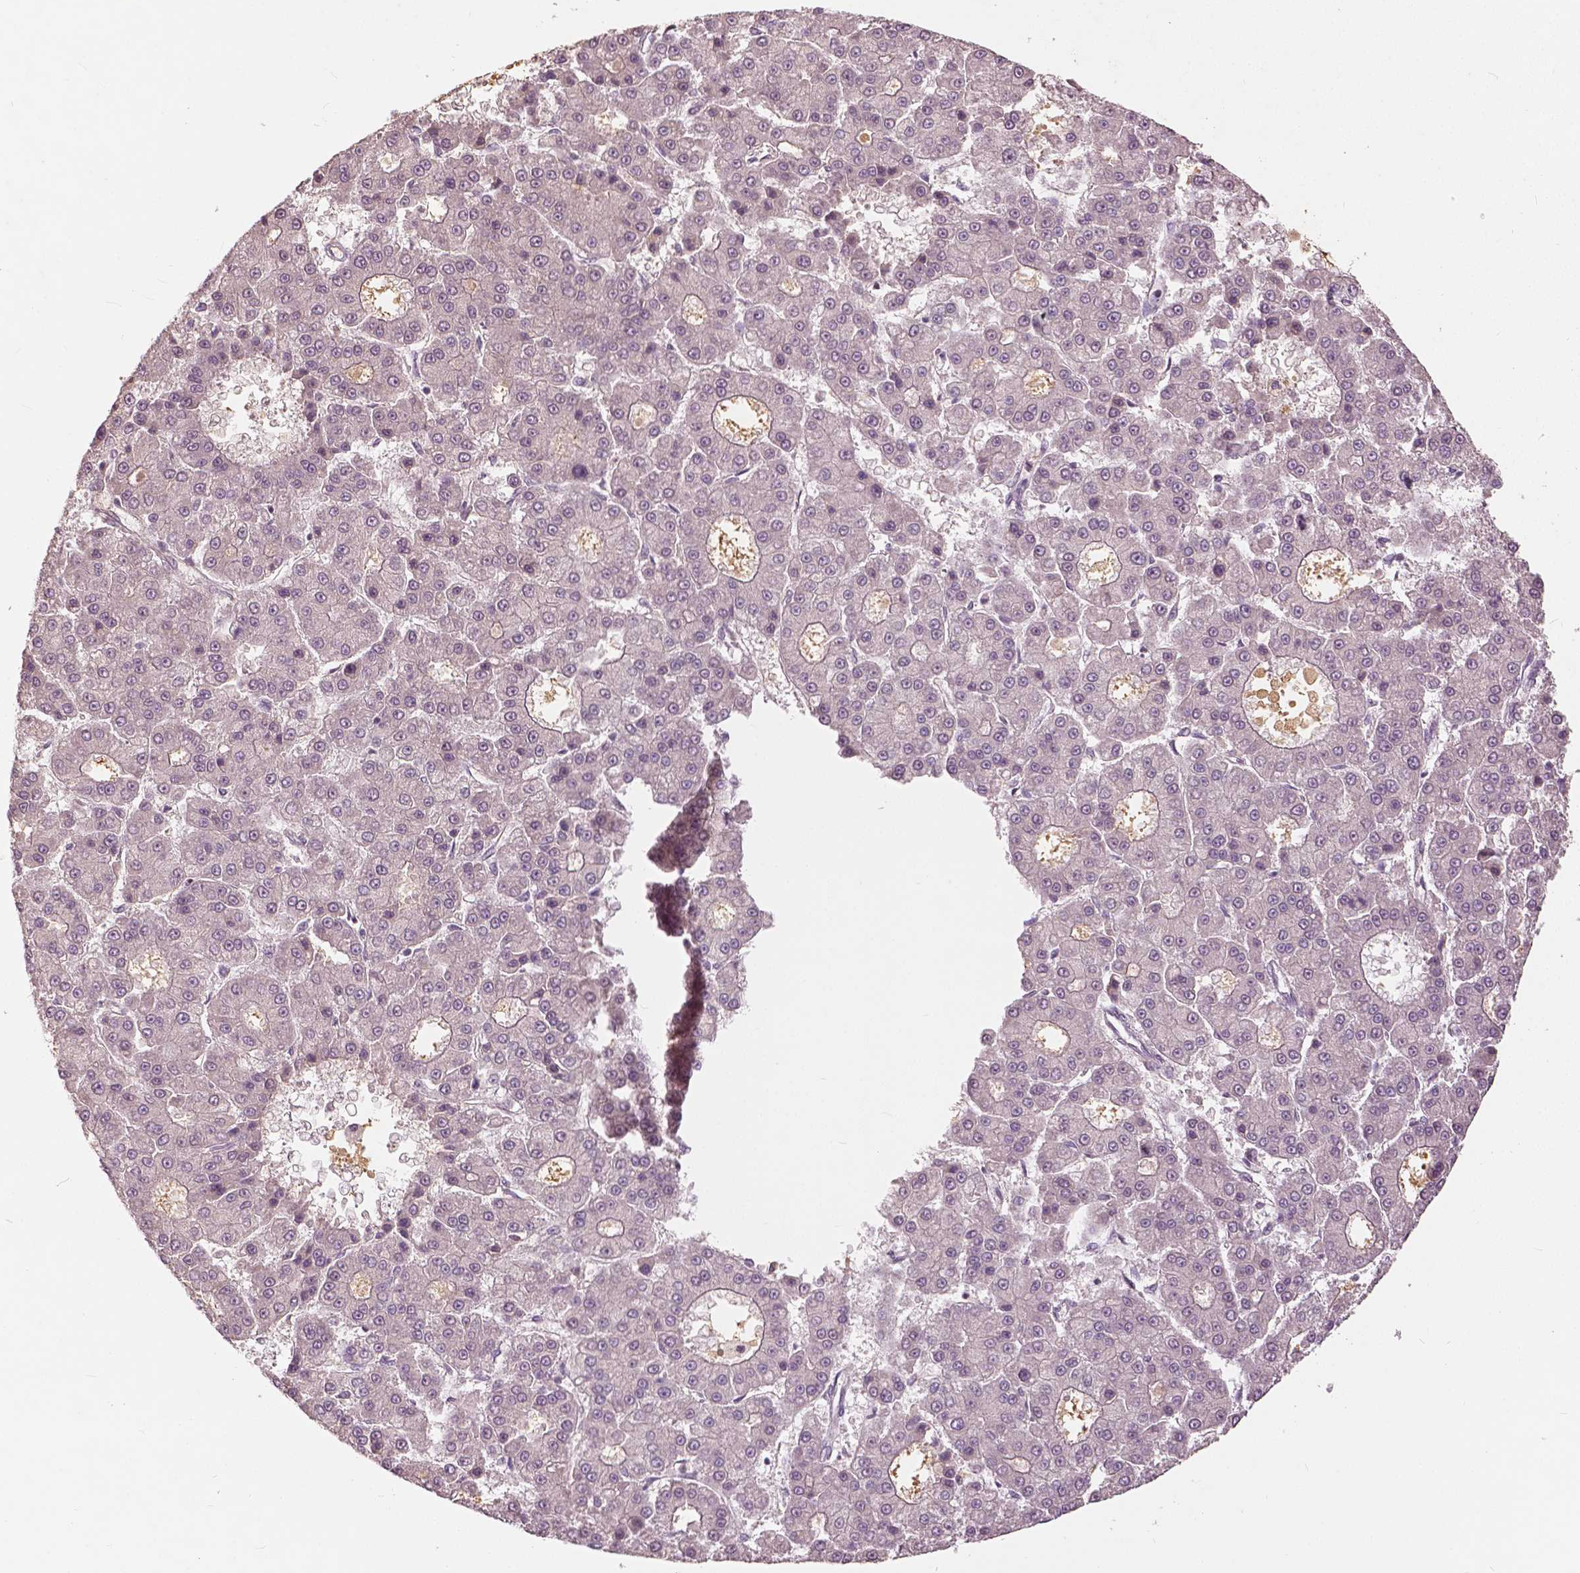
{"staining": {"intensity": "negative", "quantity": "none", "location": "none"}, "tissue": "liver cancer", "cell_type": "Tumor cells", "image_type": "cancer", "snomed": [{"axis": "morphology", "description": "Carcinoma, Hepatocellular, NOS"}, {"axis": "topography", "description": "Liver"}], "caption": "Liver cancer was stained to show a protein in brown. There is no significant staining in tumor cells.", "gene": "ANGPTL4", "patient": {"sex": "male", "age": 70}}